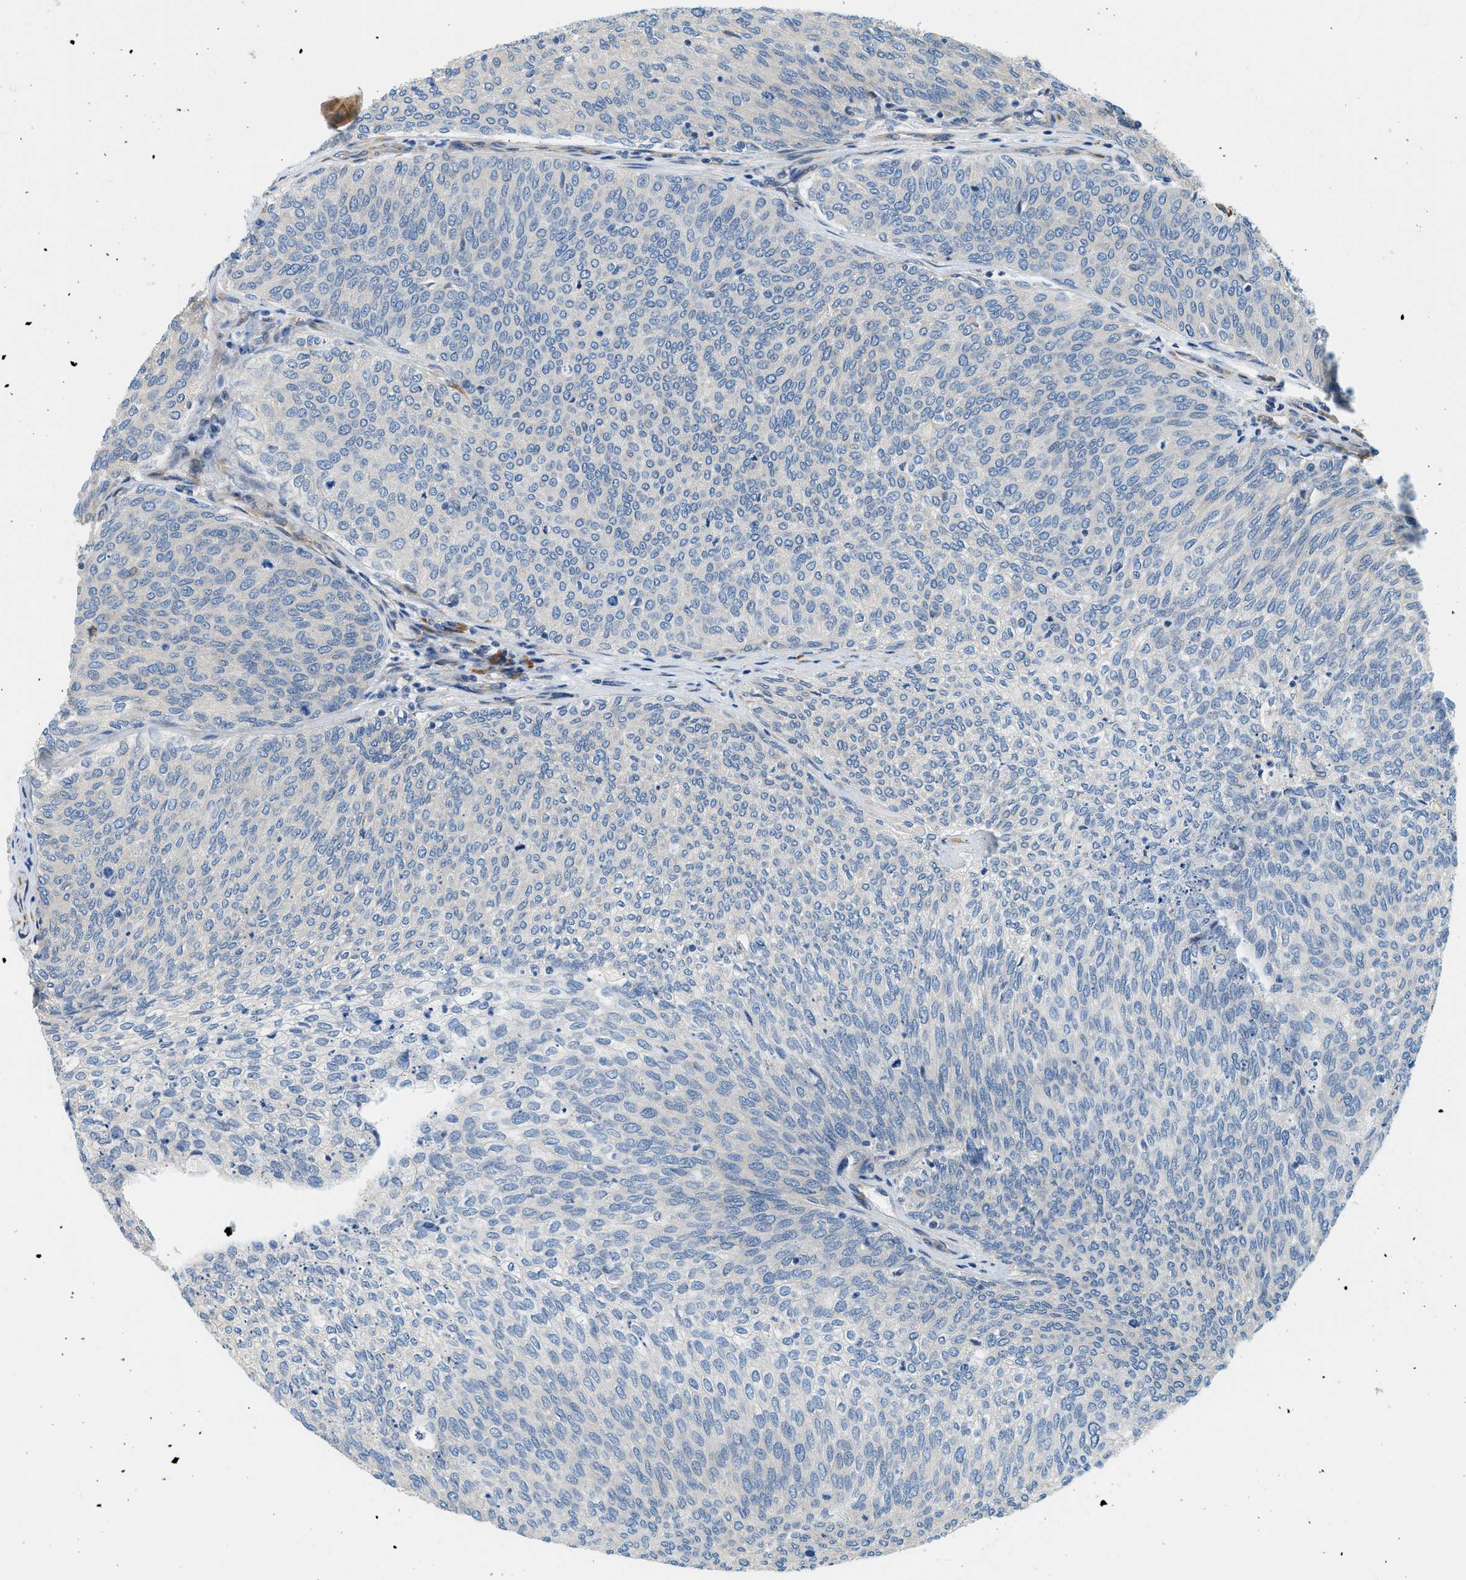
{"staining": {"intensity": "negative", "quantity": "none", "location": "none"}, "tissue": "urothelial cancer", "cell_type": "Tumor cells", "image_type": "cancer", "snomed": [{"axis": "morphology", "description": "Urothelial carcinoma, Low grade"}, {"axis": "topography", "description": "Urinary bladder"}], "caption": "A photomicrograph of human urothelial carcinoma (low-grade) is negative for staining in tumor cells.", "gene": "CNTN6", "patient": {"sex": "female", "age": 79}}